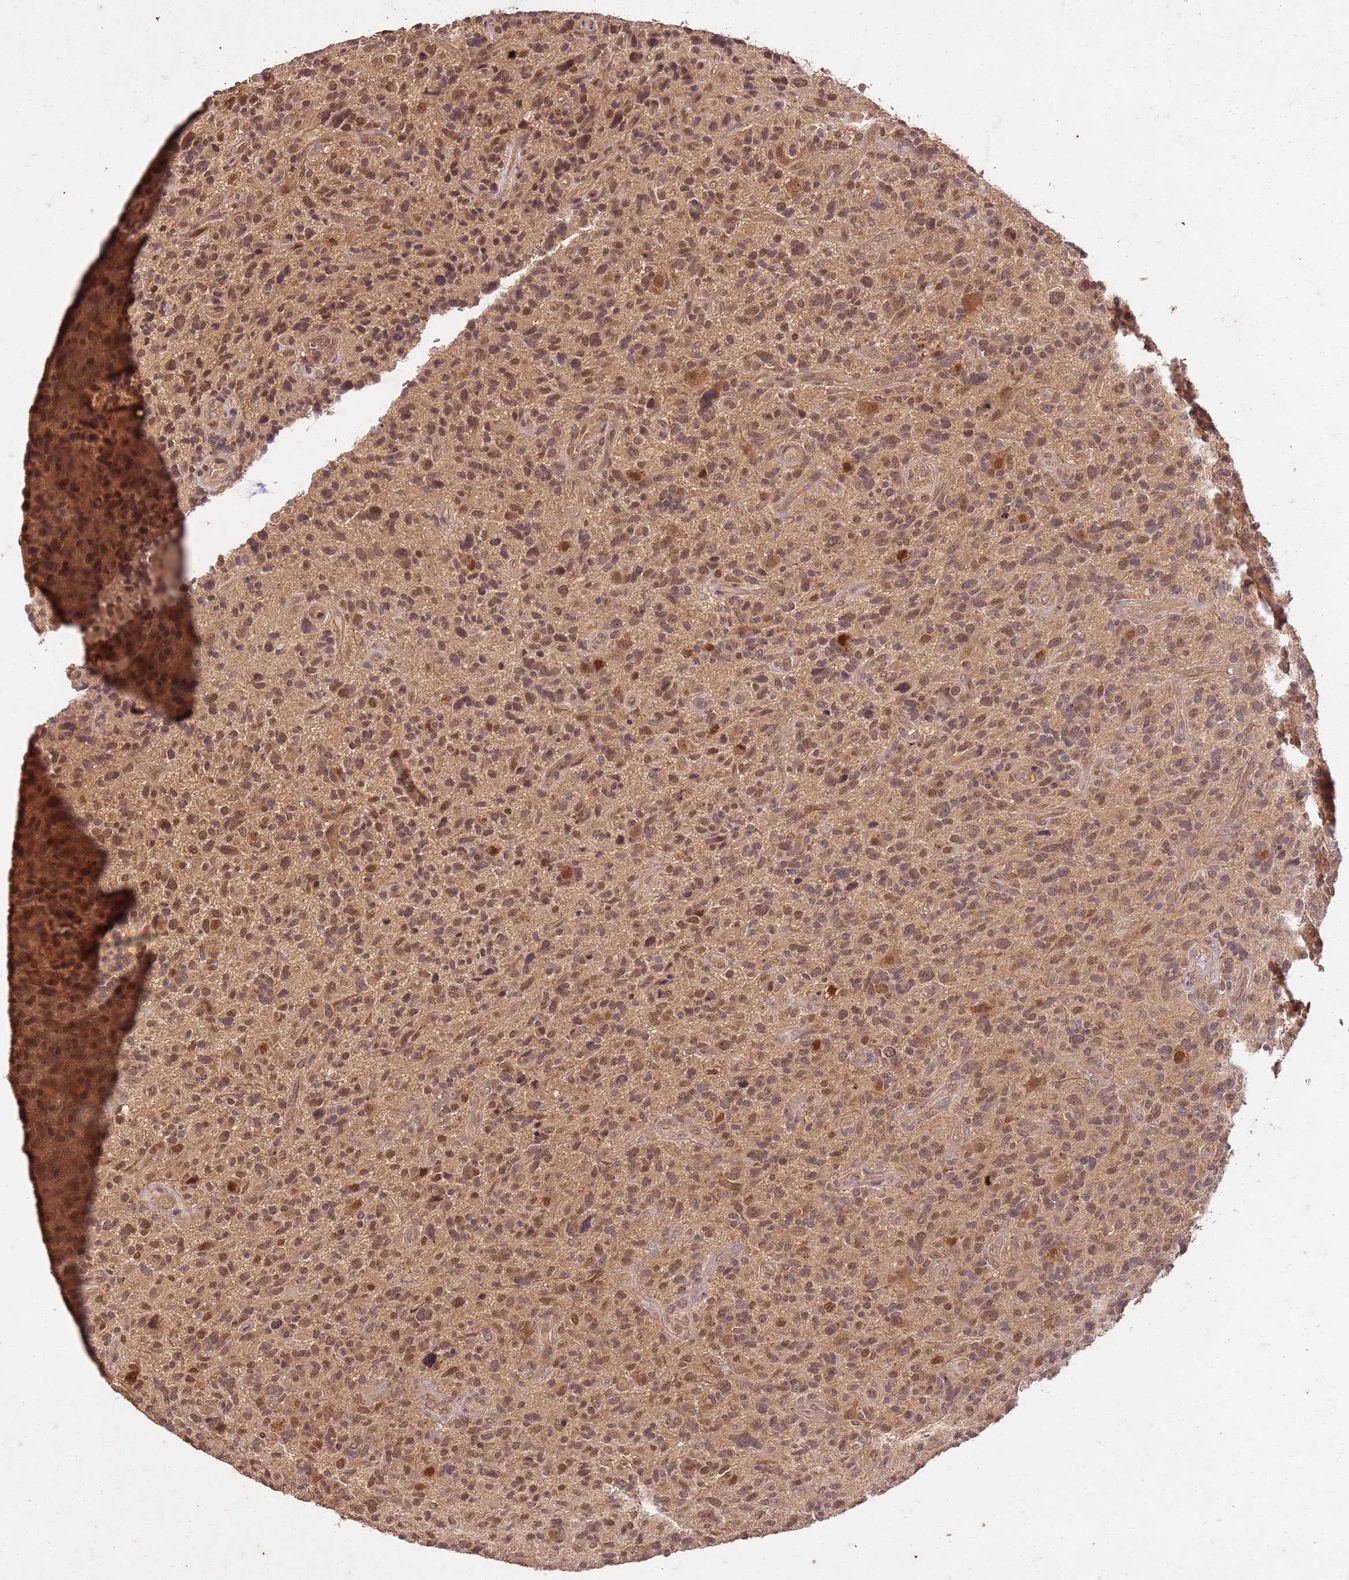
{"staining": {"intensity": "moderate", "quantity": "25%-75%", "location": "cytoplasmic/membranous,nuclear"}, "tissue": "glioma", "cell_type": "Tumor cells", "image_type": "cancer", "snomed": [{"axis": "morphology", "description": "Glioma, malignant, High grade"}, {"axis": "topography", "description": "Brain"}], "caption": "High-power microscopy captured an immunohistochemistry photomicrograph of high-grade glioma (malignant), revealing moderate cytoplasmic/membranous and nuclear staining in approximately 25%-75% of tumor cells.", "gene": "UBE3A", "patient": {"sex": "male", "age": 47}}